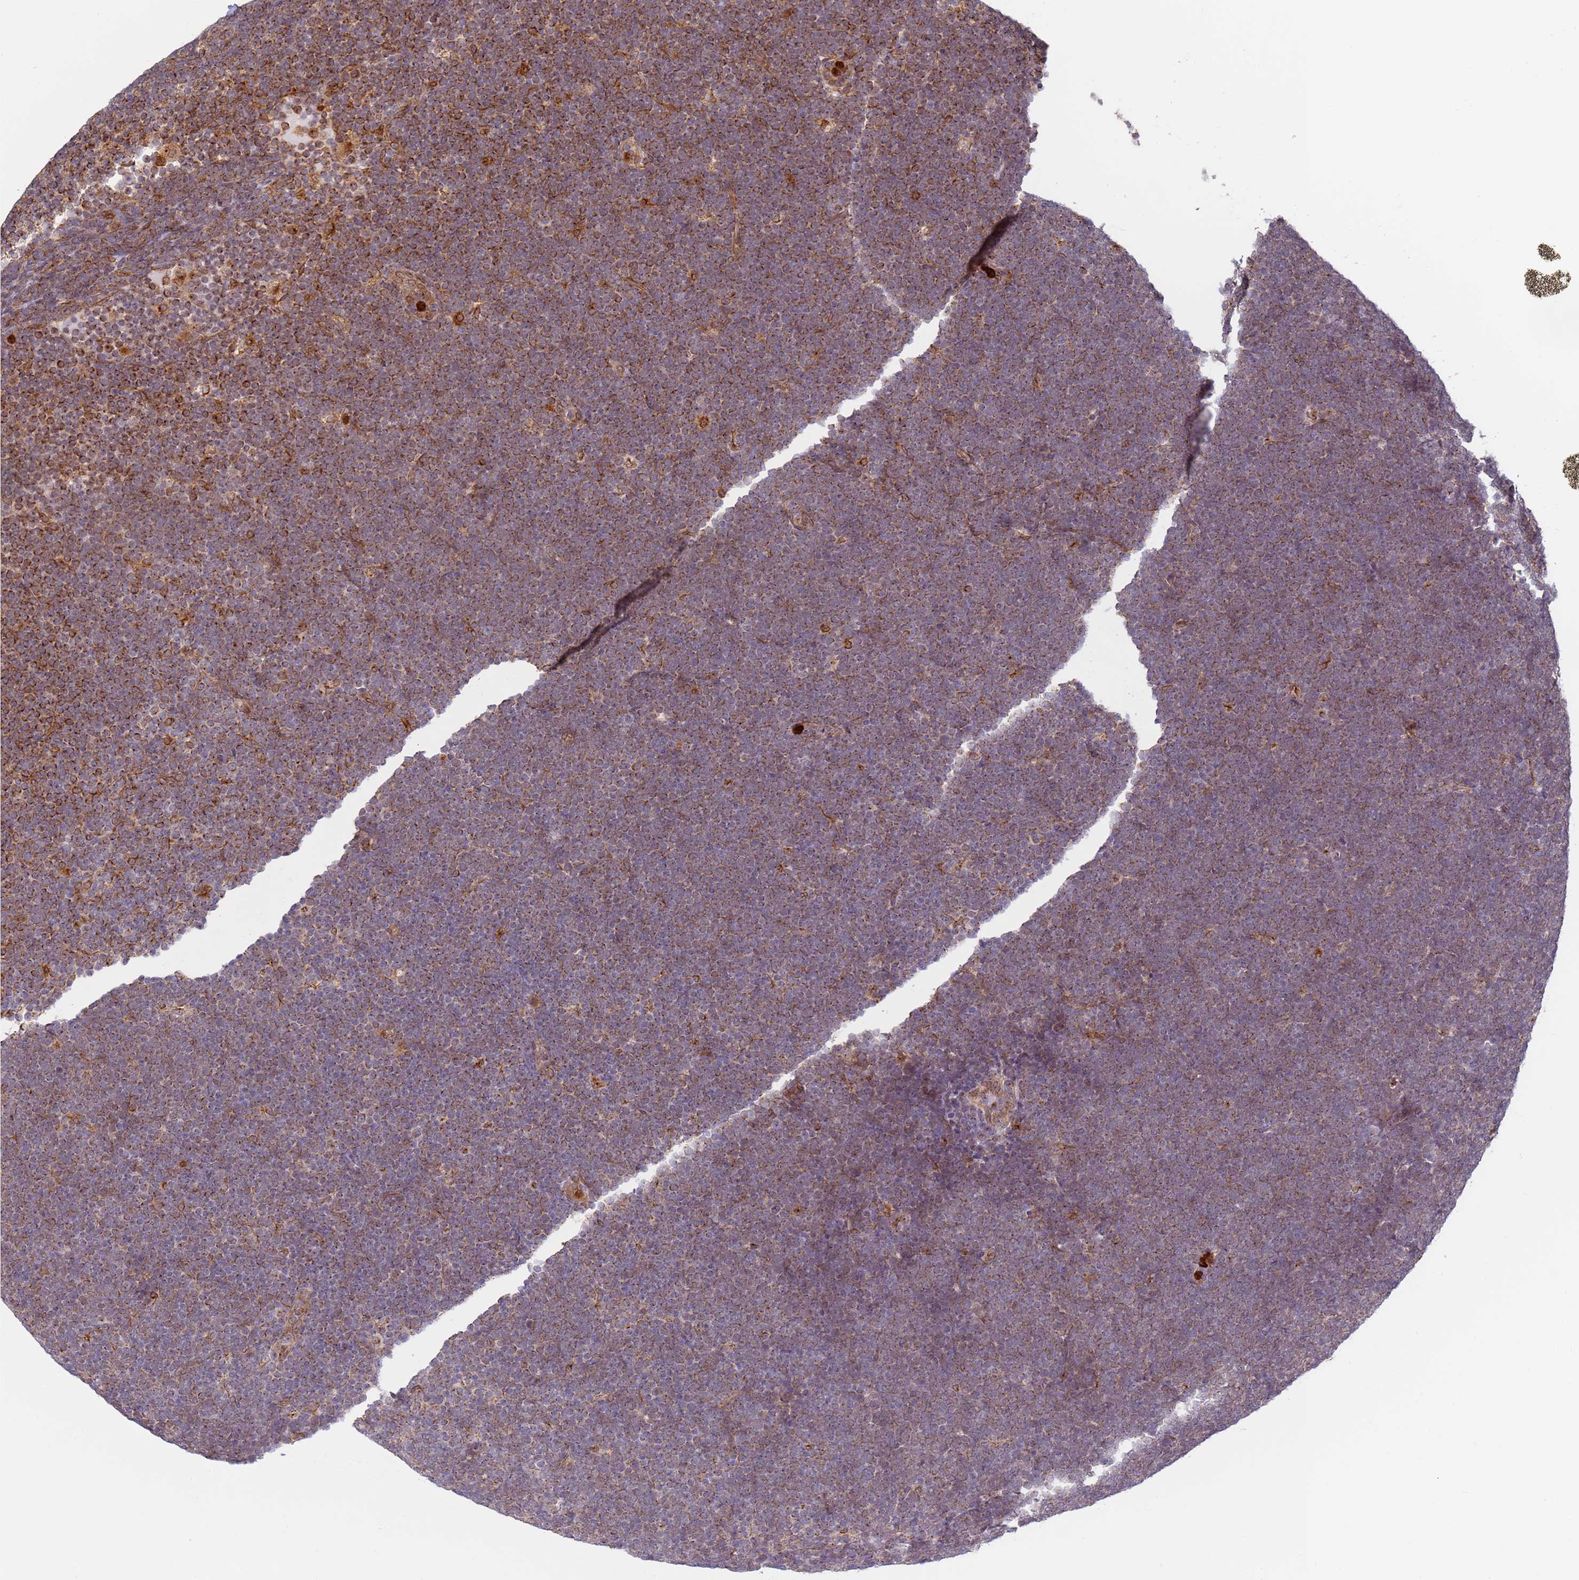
{"staining": {"intensity": "moderate", "quantity": ">75%", "location": "cytoplasmic/membranous"}, "tissue": "lymphoma", "cell_type": "Tumor cells", "image_type": "cancer", "snomed": [{"axis": "morphology", "description": "Malignant lymphoma, non-Hodgkin's type, High grade"}, {"axis": "topography", "description": "Lymph node"}], "caption": "An IHC micrograph of tumor tissue is shown. Protein staining in brown shows moderate cytoplasmic/membranous positivity in lymphoma within tumor cells.", "gene": "CEP170", "patient": {"sex": "male", "age": 13}}